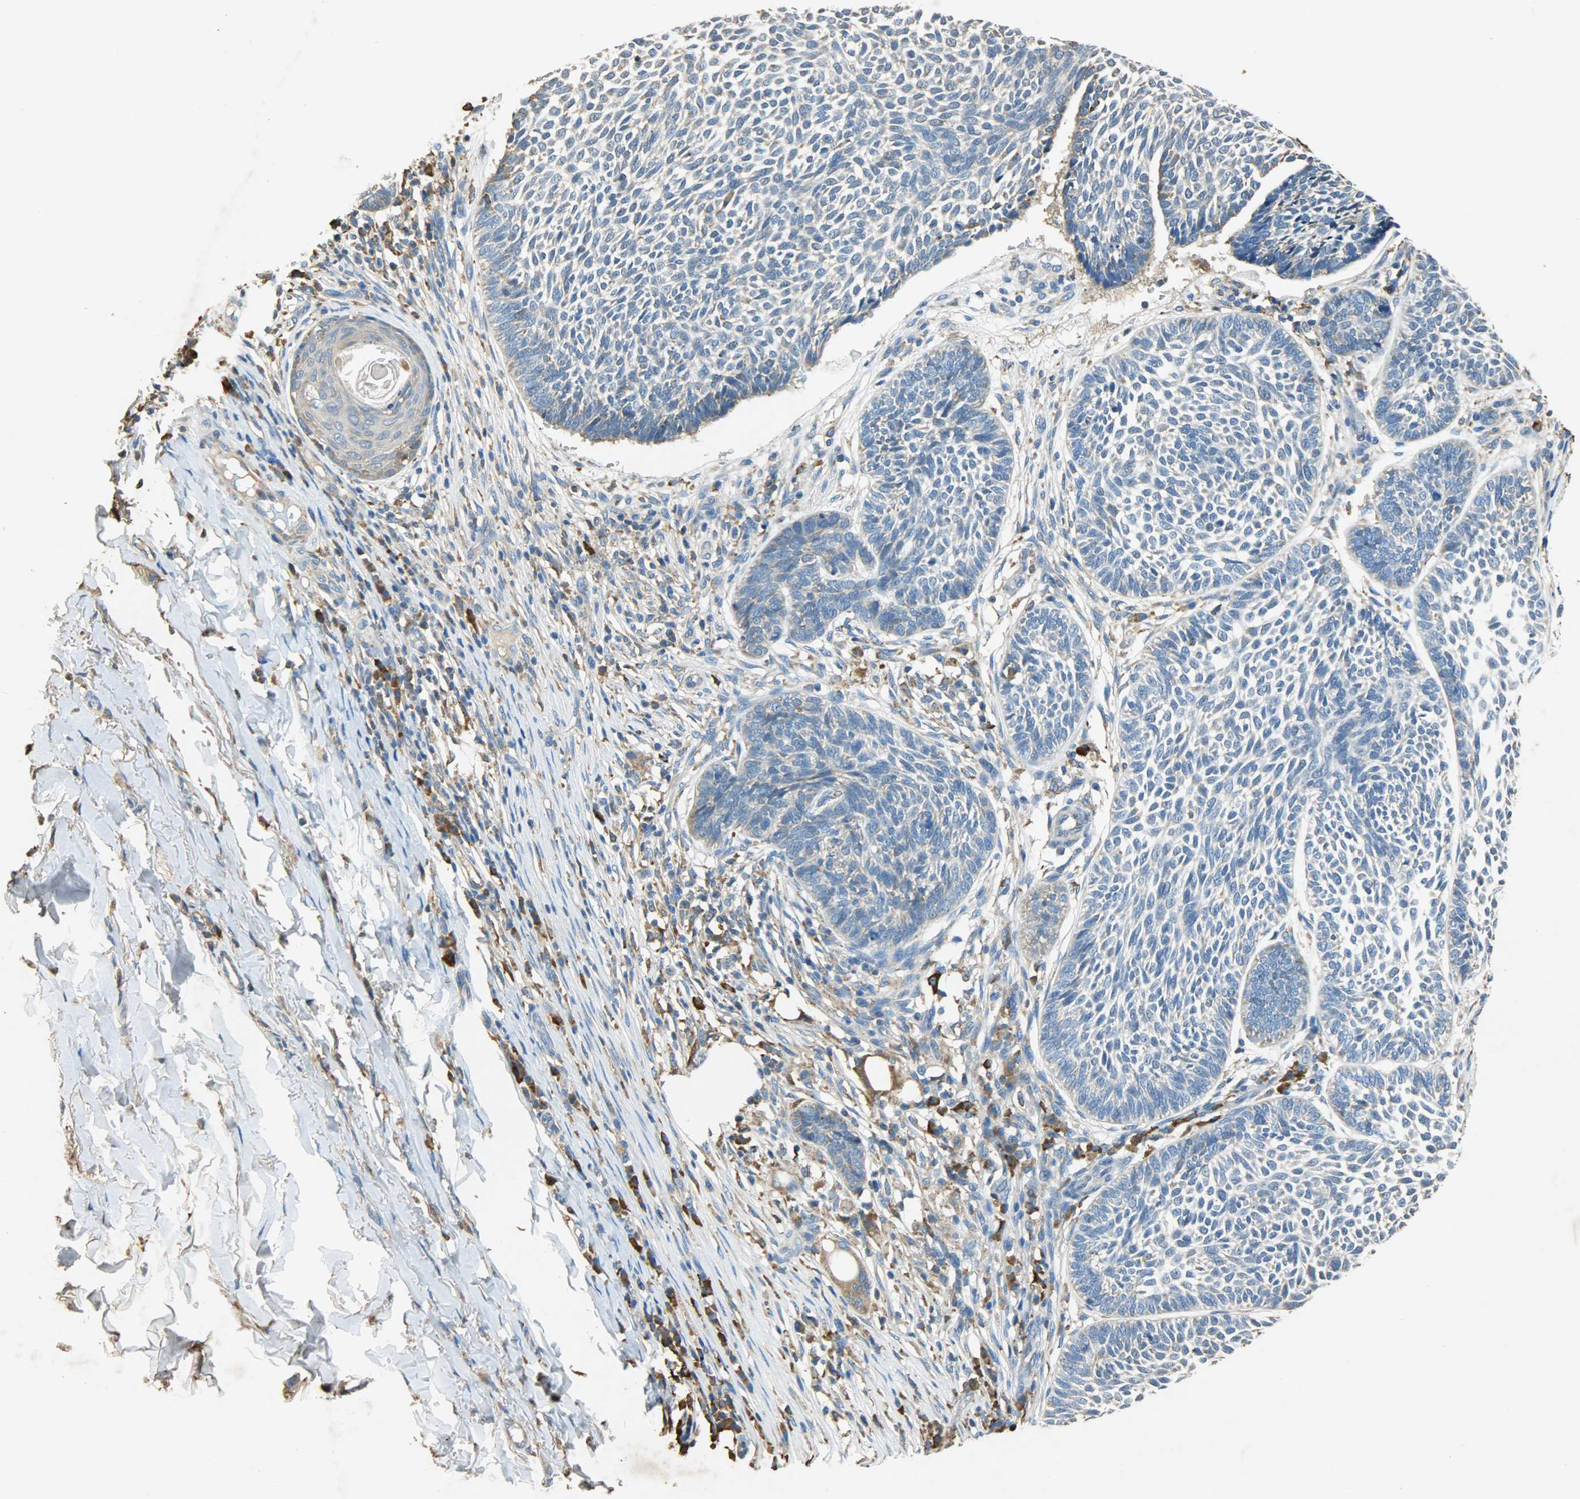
{"staining": {"intensity": "weak", "quantity": ">75%", "location": "cytoplasmic/membranous"}, "tissue": "skin cancer", "cell_type": "Tumor cells", "image_type": "cancer", "snomed": [{"axis": "morphology", "description": "Normal tissue, NOS"}, {"axis": "morphology", "description": "Basal cell carcinoma"}, {"axis": "topography", "description": "Skin"}], "caption": "Protein analysis of skin cancer tissue demonstrates weak cytoplasmic/membranous expression in approximately >75% of tumor cells.", "gene": "HSPA5", "patient": {"sex": "male", "age": 87}}